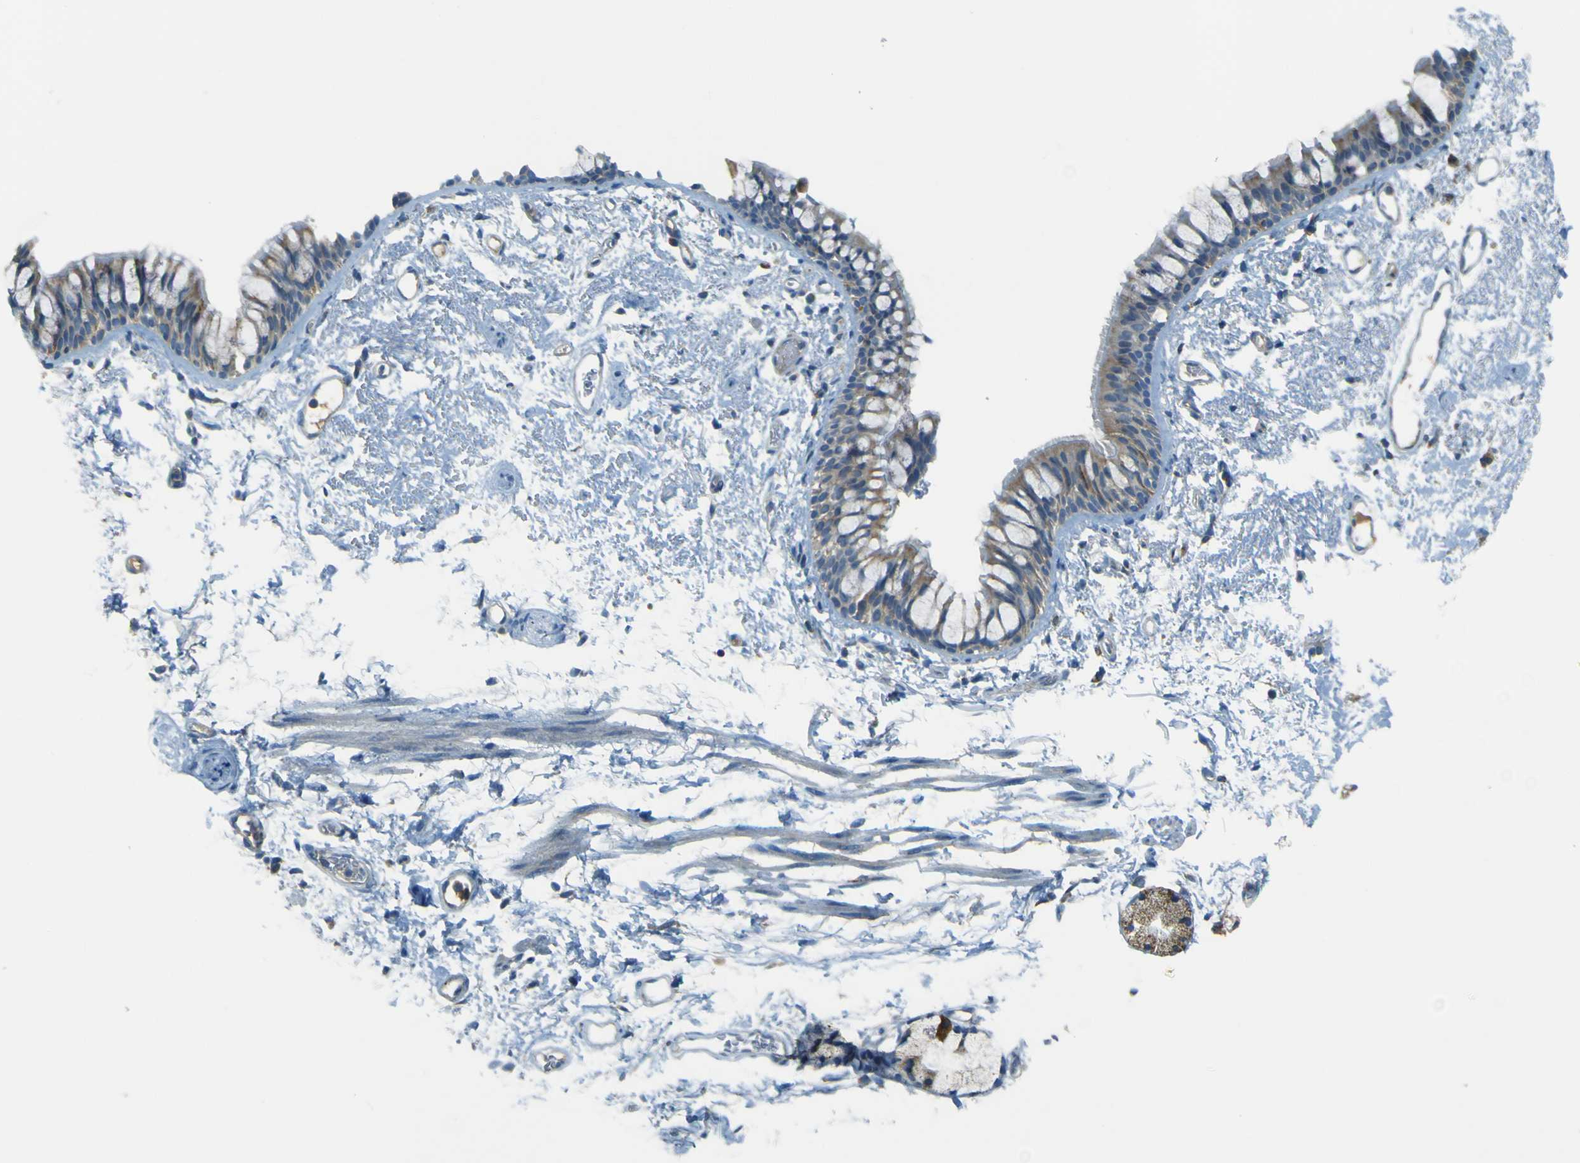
{"staining": {"intensity": "negative", "quantity": "none", "location": "none"}, "tissue": "adipose tissue", "cell_type": "Adipocytes", "image_type": "normal", "snomed": [{"axis": "morphology", "description": "Normal tissue, NOS"}, {"axis": "topography", "description": "Bronchus"}], "caption": "The micrograph demonstrates no staining of adipocytes in benign adipose tissue.", "gene": "FKTN", "patient": {"sex": "female", "age": 73}}